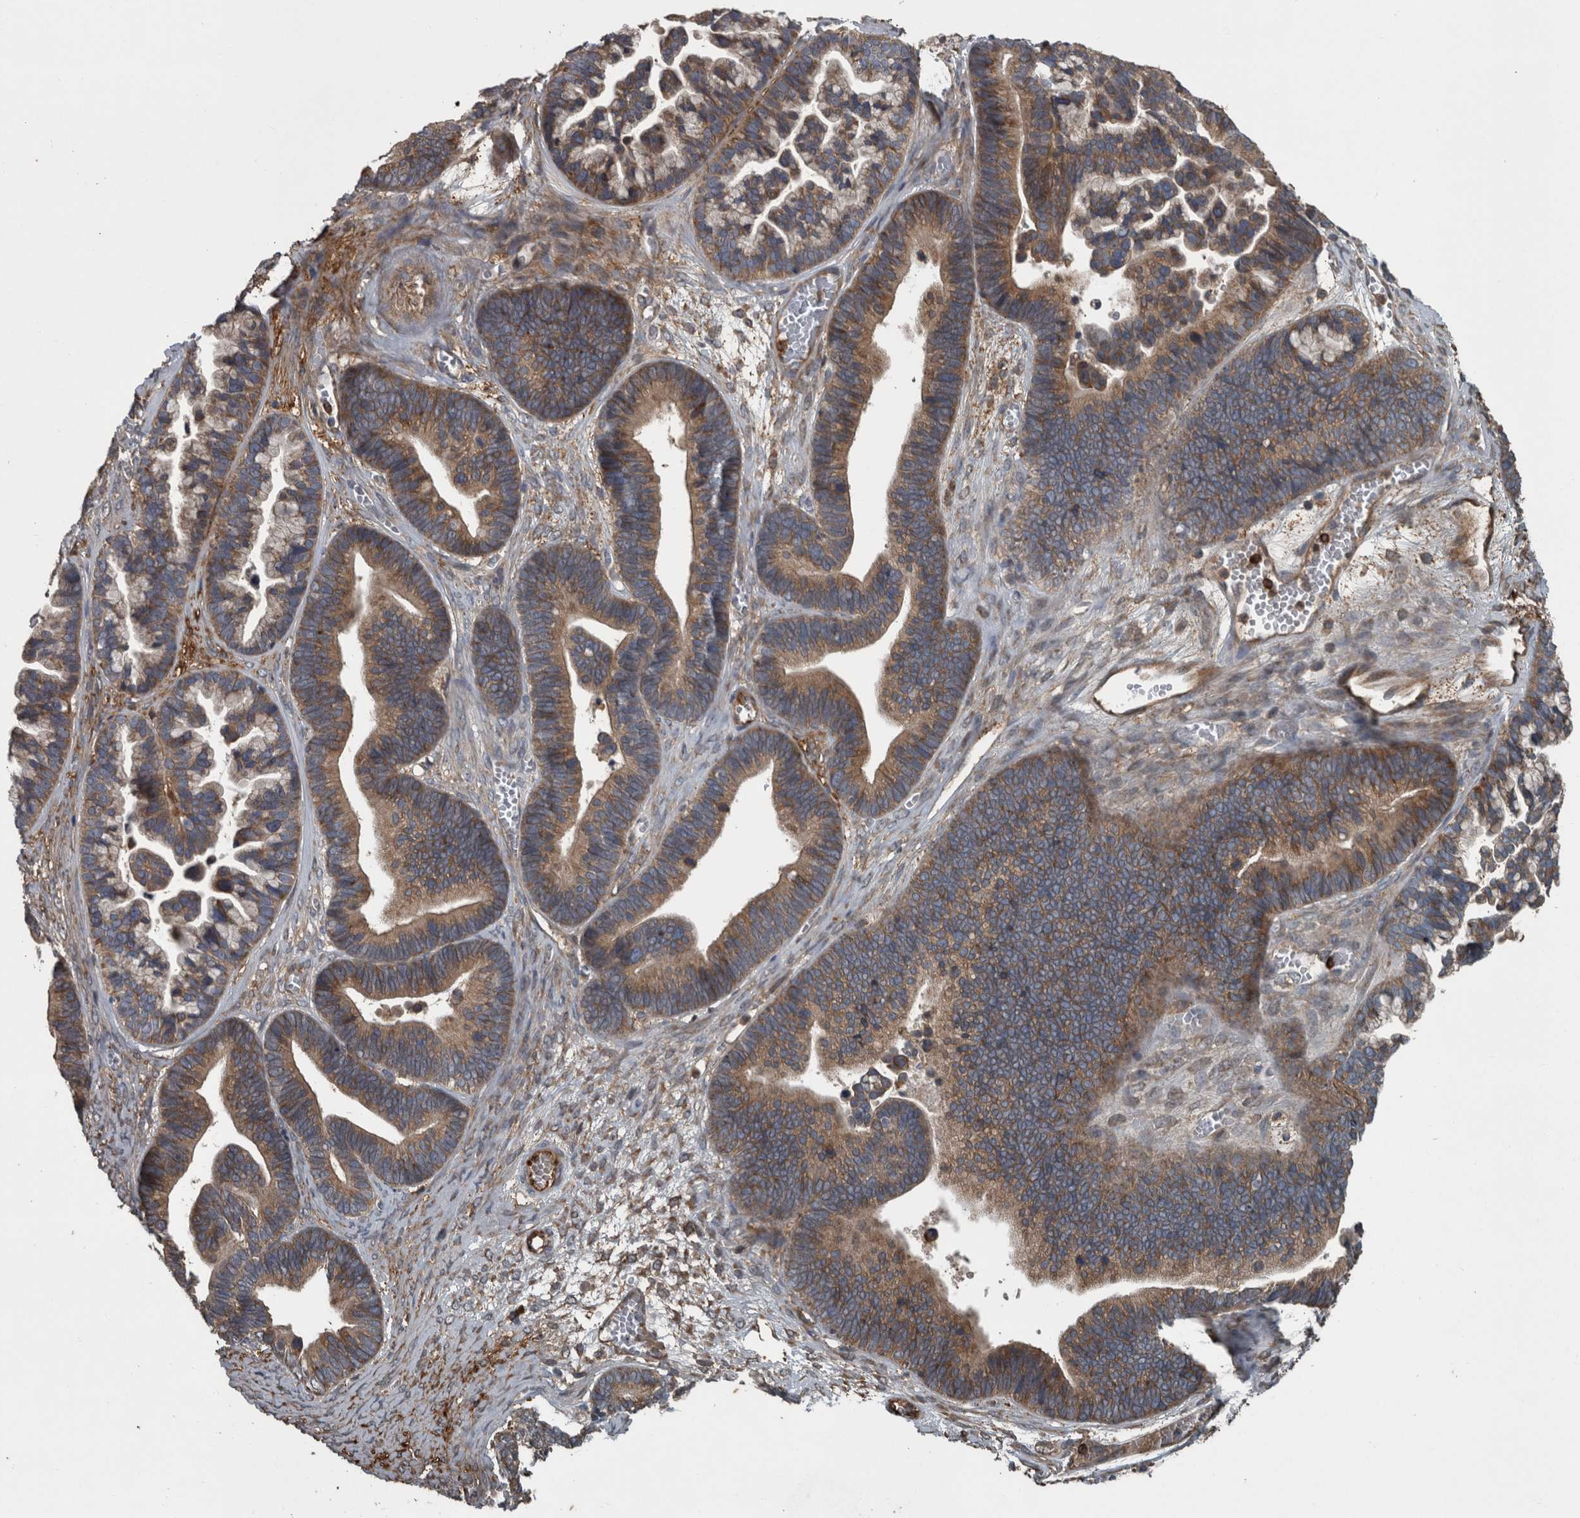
{"staining": {"intensity": "moderate", "quantity": ">75%", "location": "cytoplasmic/membranous"}, "tissue": "ovarian cancer", "cell_type": "Tumor cells", "image_type": "cancer", "snomed": [{"axis": "morphology", "description": "Cystadenocarcinoma, serous, NOS"}, {"axis": "topography", "description": "Ovary"}], "caption": "High-magnification brightfield microscopy of ovarian cancer stained with DAB (3,3'-diaminobenzidine) (brown) and counterstained with hematoxylin (blue). tumor cells exhibit moderate cytoplasmic/membranous staining is appreciated in about>75% of cells. (Stains: DAB (3,3'-diaminobenzidine) in brown, nuclei in blue, Microscopy: brightfield microscopy at high magnification).", "gene": "EXOC8", "patient": {"sex": "female", "age": 56}}